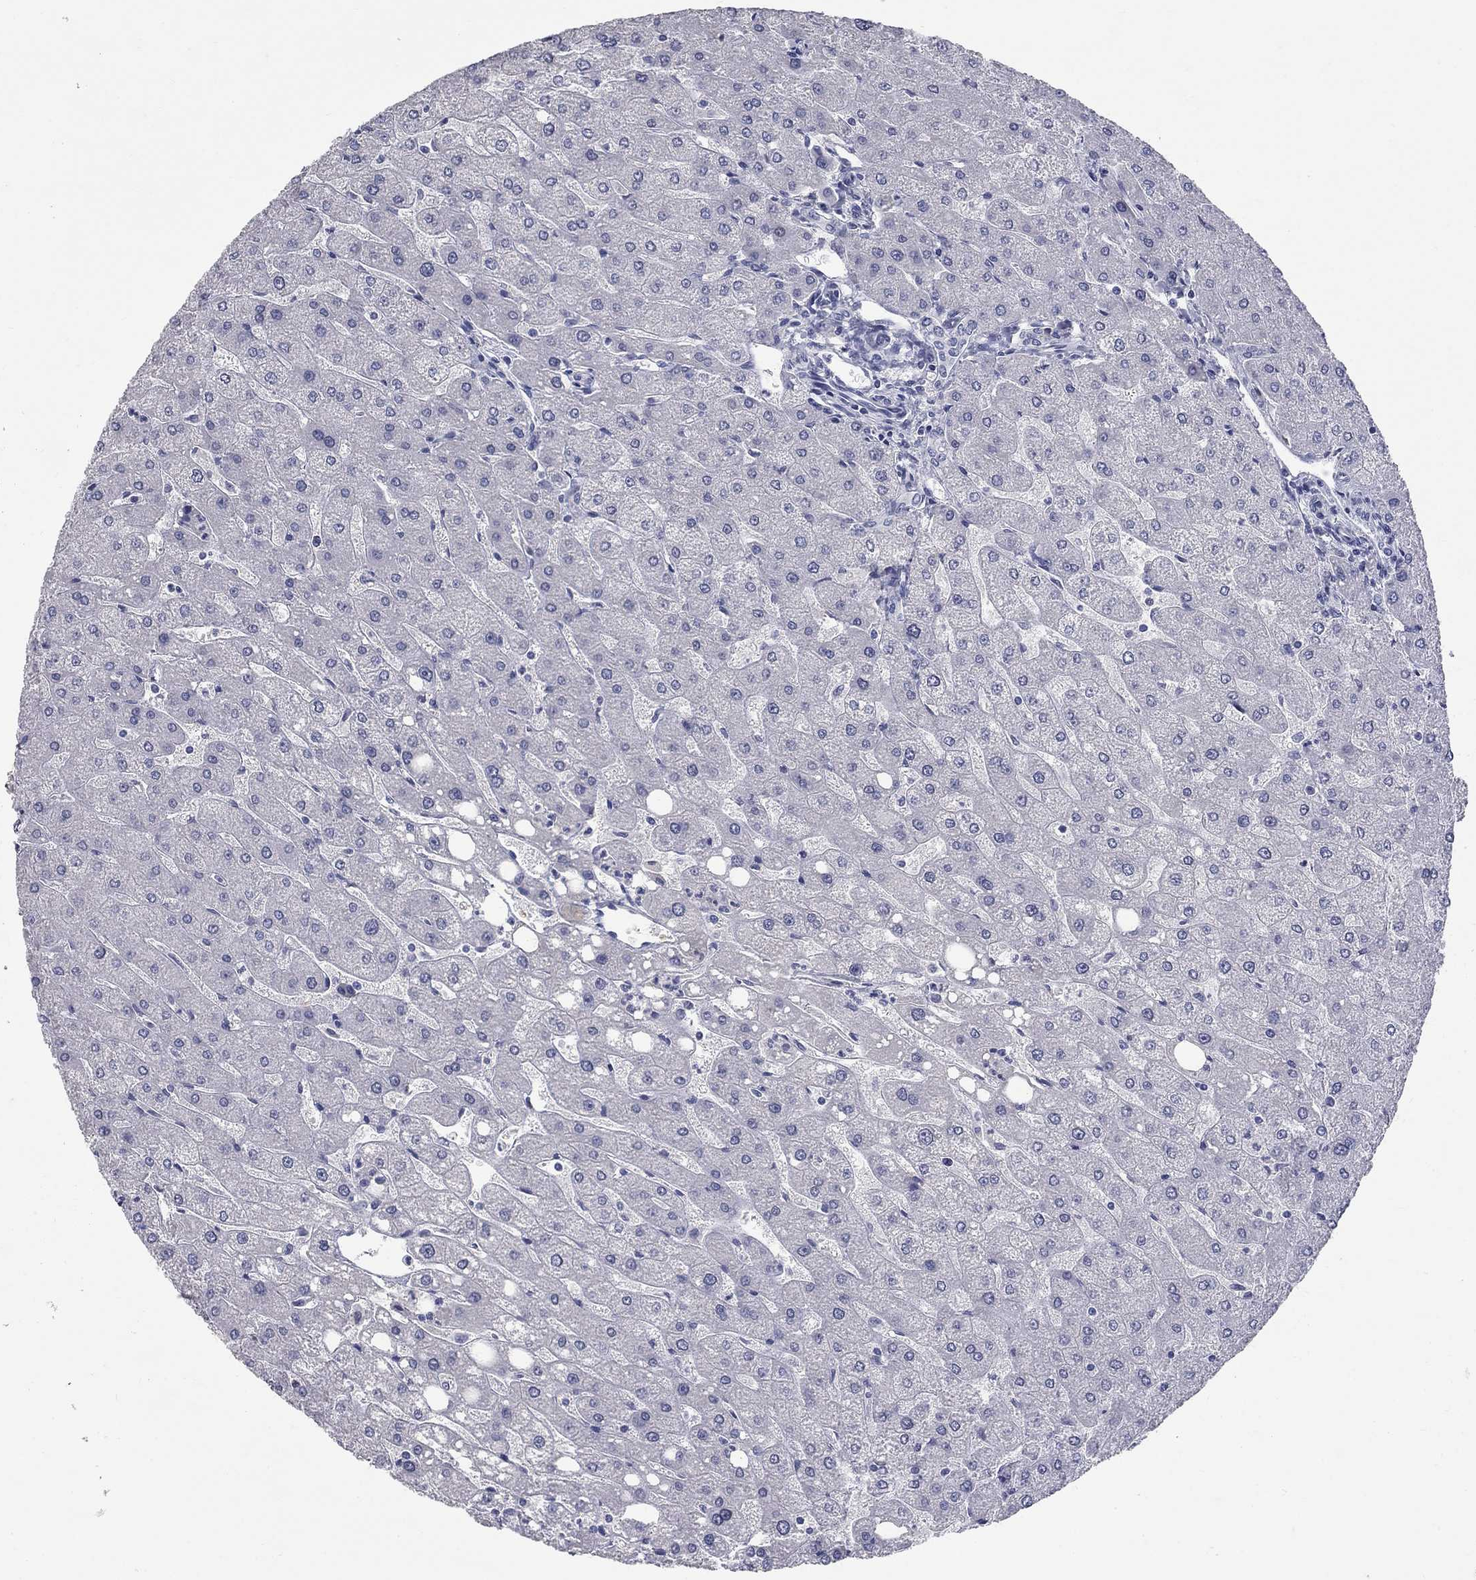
{"staining": {"intensity": "negative", "quantity": "none", "location": "none"}, "tissue": "liver", "cell_type": "Cholangiocytes", "image_type": "normal", "snomed": [{"axis": "morphology", "description": "Normal tissue, NOS"}, {"axis": "topography", "description": "Liver"}], "caption": "Immunohistochemistry (IHC) histopathology image of normal liver stained for a protein (brown), which exhibits no positivity in cholangiocytes.", "gene": "ELAVL4", "patient": {"sex": "male", "age": 67}}